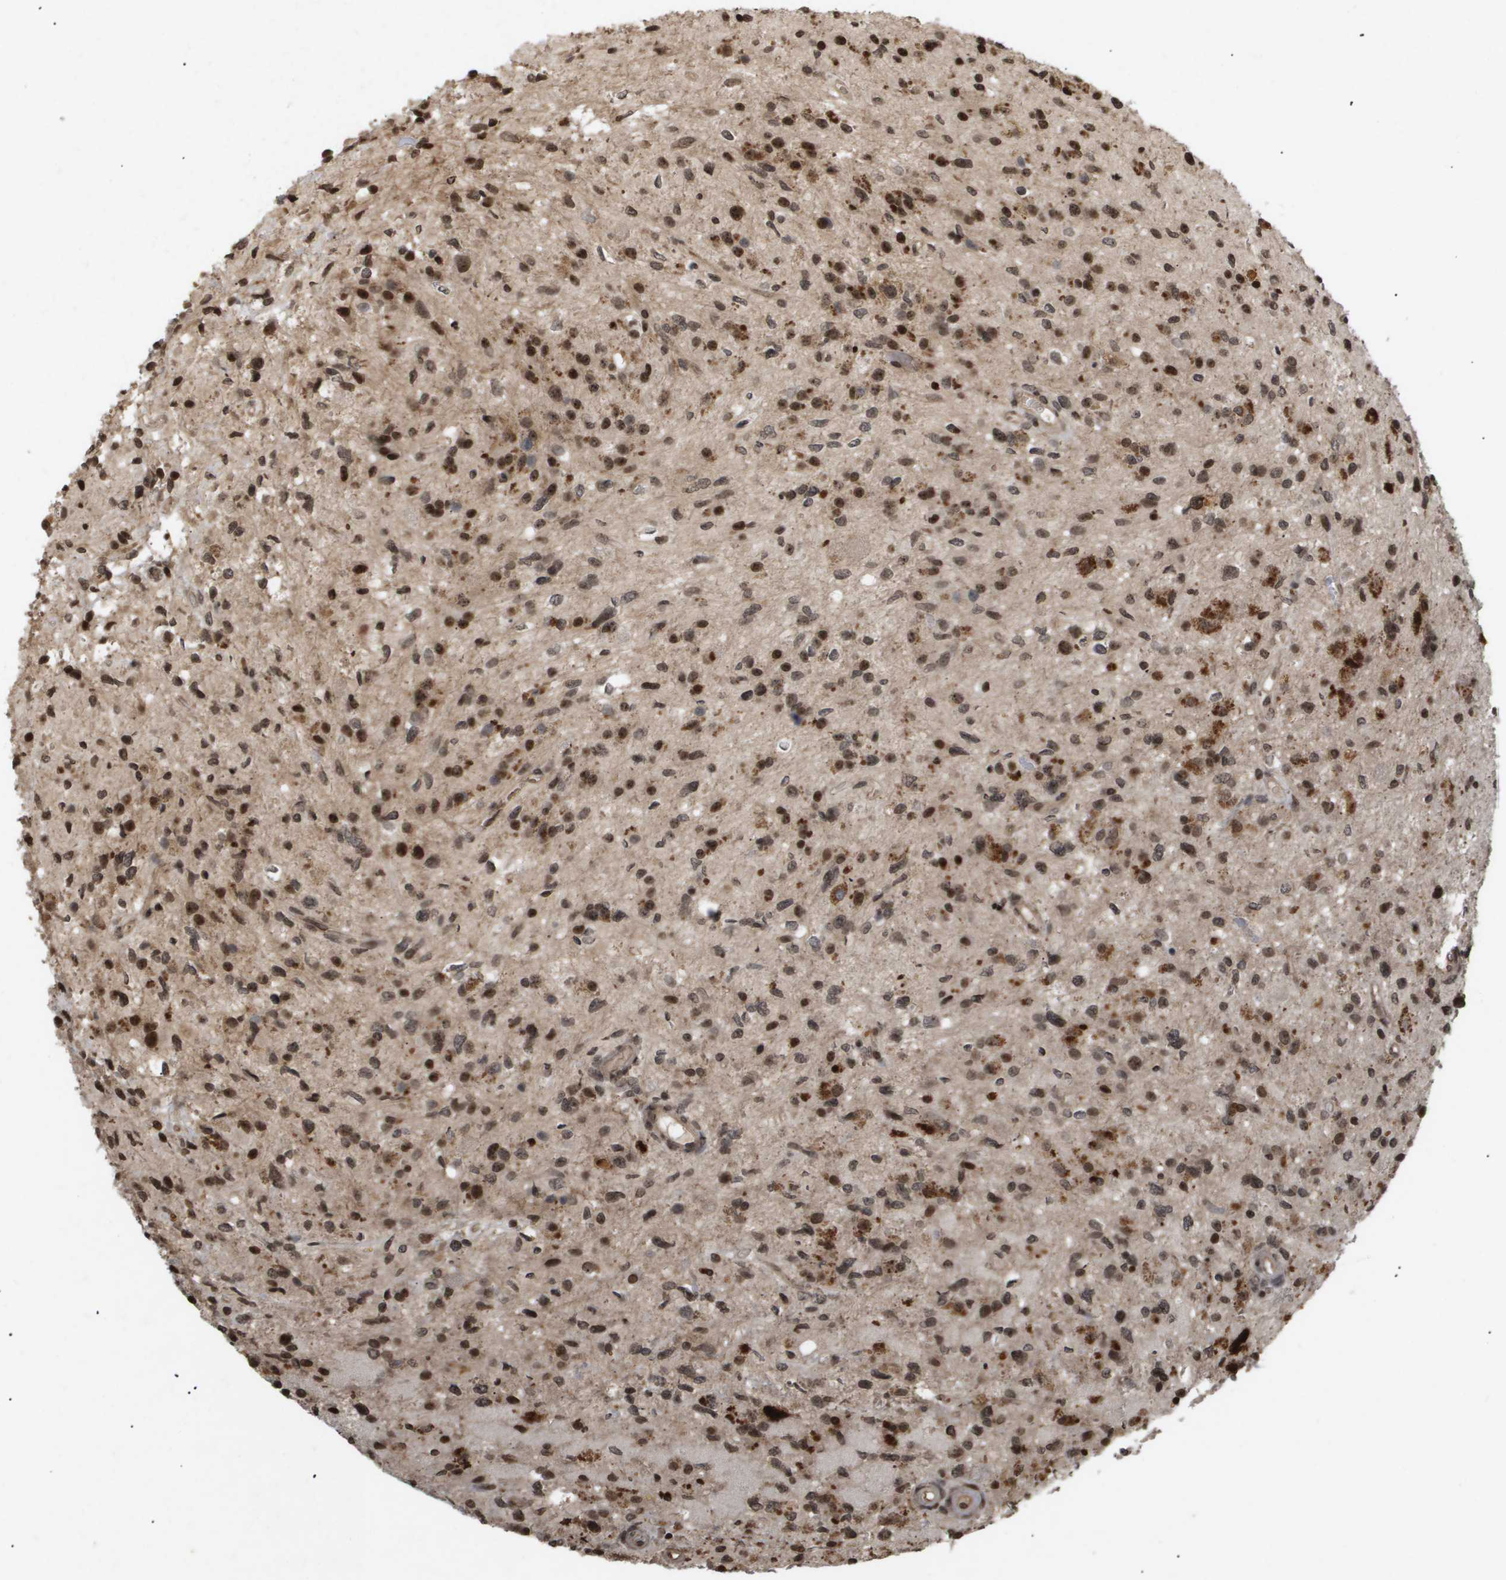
{"staining": {"intensity": "moderate", "quantity": ">75%", "location": "cytoplasmic/membranous,nuclear"}, "tissue": "glioma", "cell_type": "Tumor cells", "image_type": "cancer", "snomed": [{"axis": "morphology", "description": "Glioma, malignant, High grade"}, {"axis": "topography", "description": "Brain"}], "caption": "Brown immunohistochemical staining in human malignant glioma (high-grade) shows moderate cytoplasmic/membranous and nuclear staining in approximately >75% of tumor cells.", "gene": "HSPA6", "patient": {"sex": "male", "age": 33}}